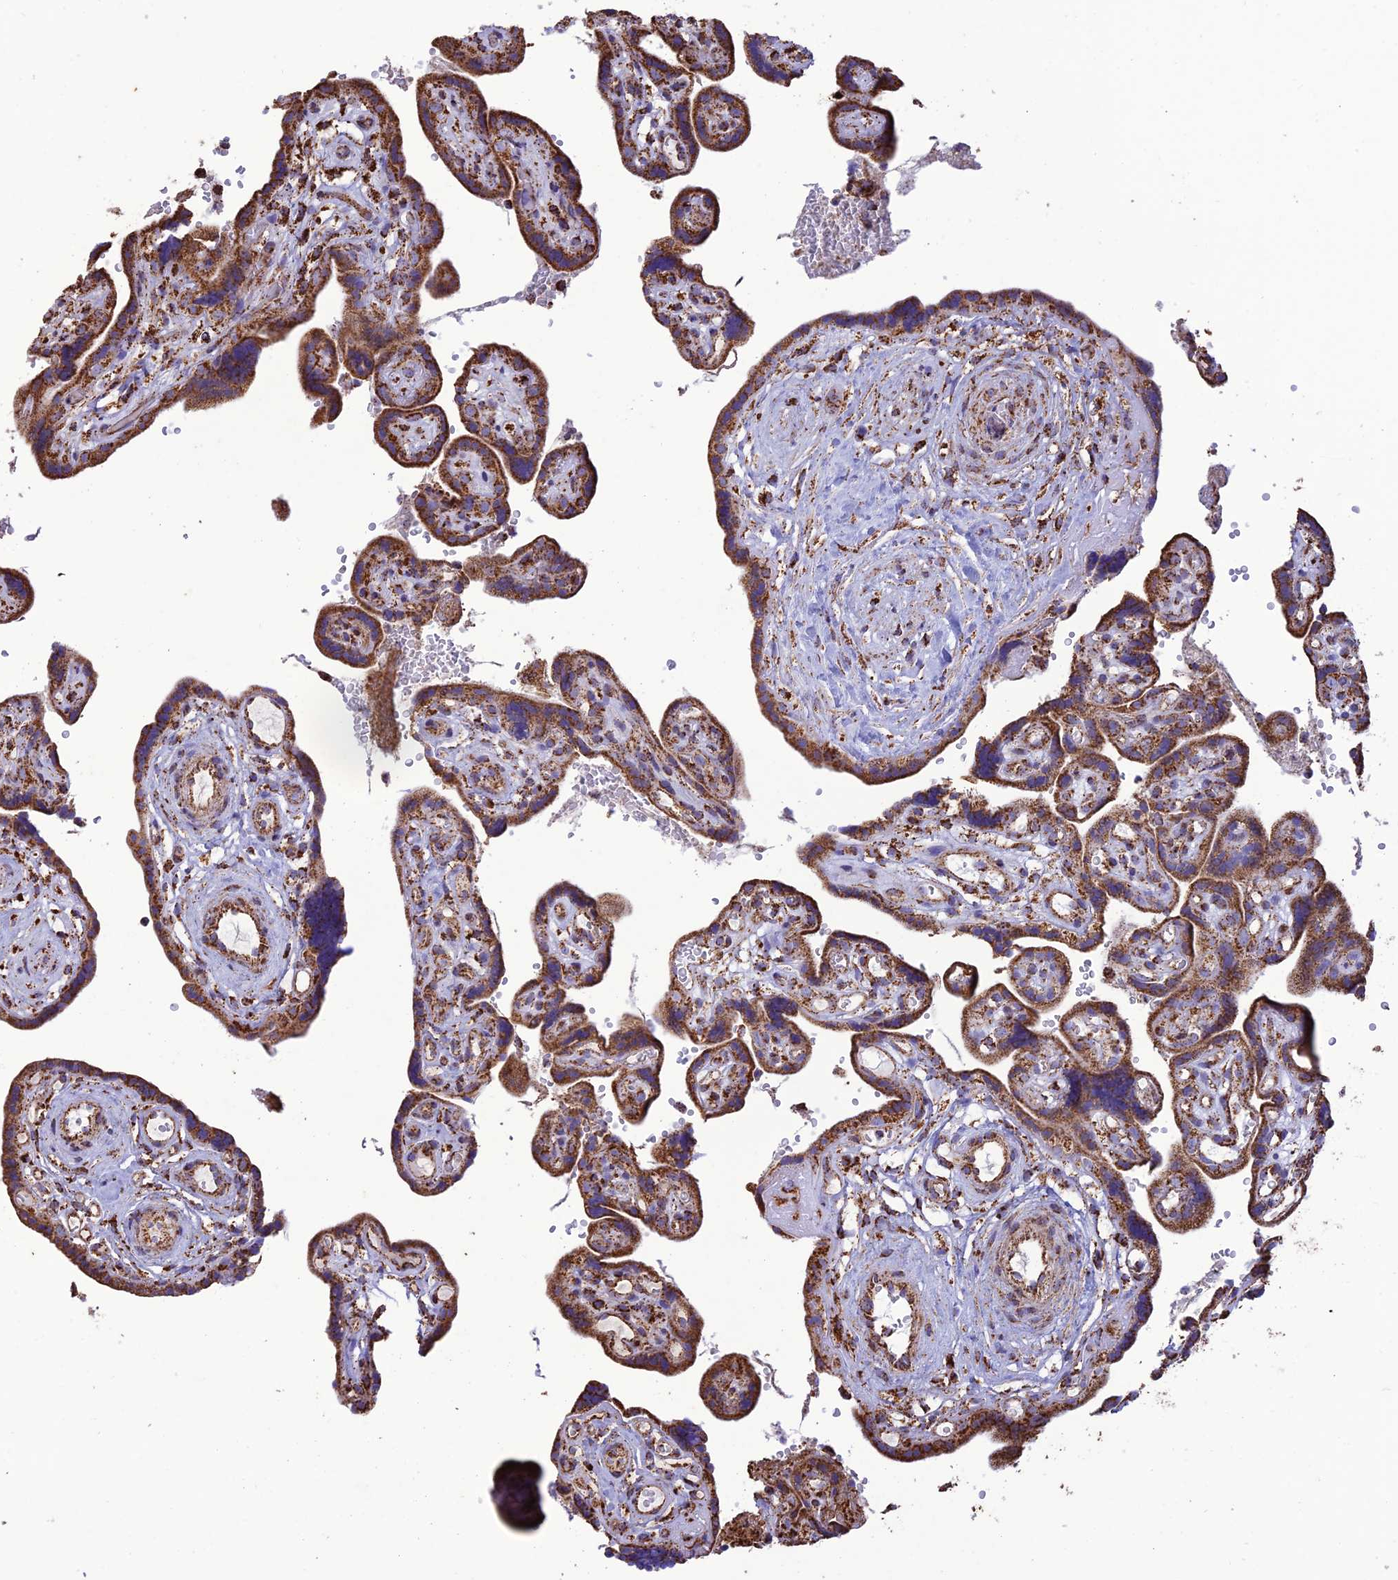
{"staining": {"intensity": "strong", "quantity": ">75%", "location": "cytoplasmic/membranous"}, "tissue": "placenta", "cell_type": "Decidual cells", "image_type": "normal", "snomed": [{"axis": "morphology", "description": "Normal tissue, NOS"}, {"axis": "topography", "description": "Placenta"}], "caption": "IHC of unremarkable placenta demonstrates high levels of strong cytoplasmic/membranous positivity in about >75% of decidual cells.", "gene": "NDUFAF1", "patient": {"sex": "female", "age": 30}}